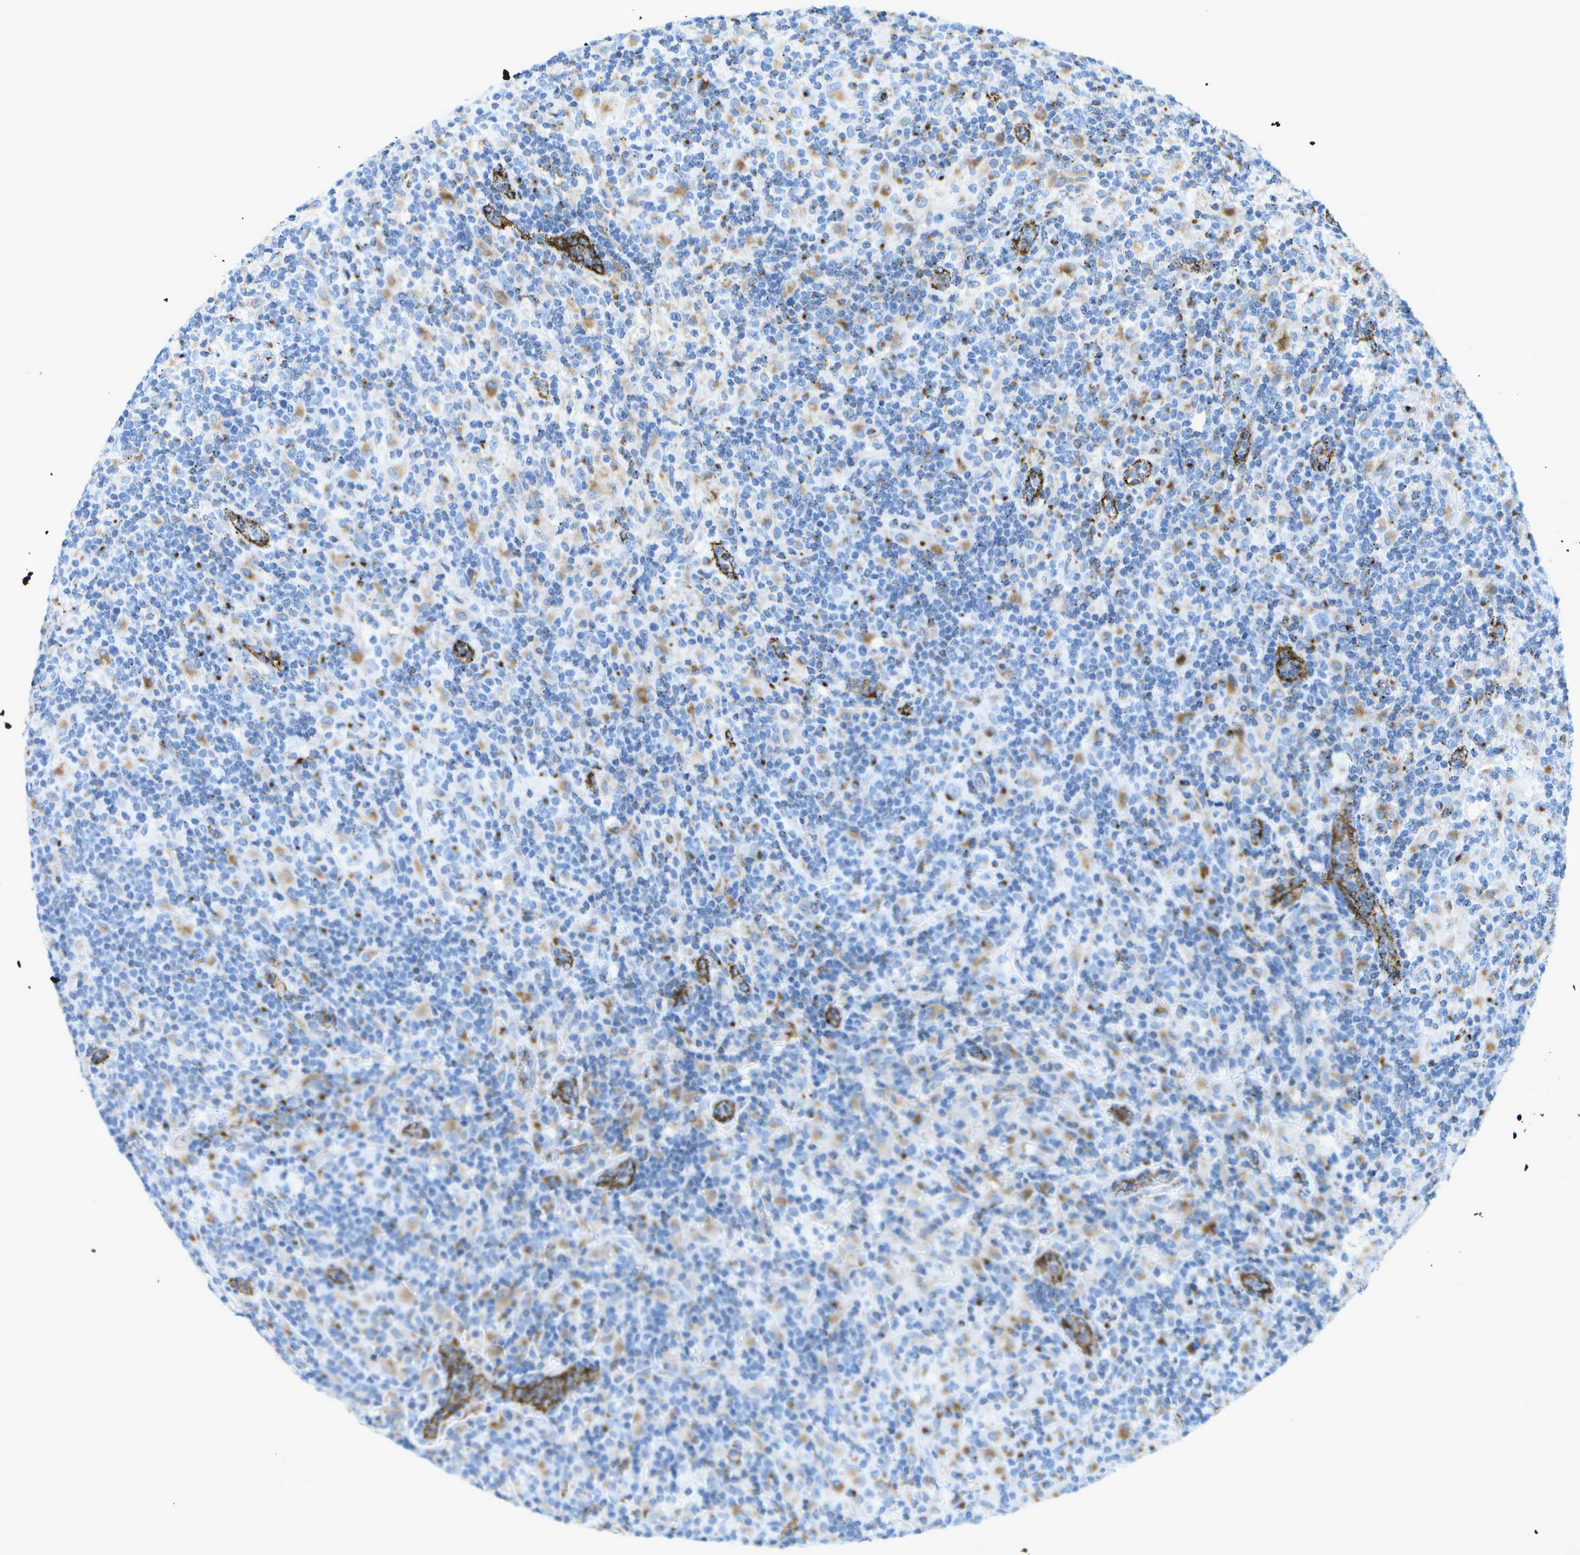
{"staining": {"intensity": "moderate", "quantity": "25%-75%", "location": "cytoplasmic/membranous"}, "tissue": "lymphoma", "cell_type": "Tumor cells", "image_type": "cancer", "snomed": [{"axis": "morphology", "description": "Hodgkin's disease, NOS"}, {"axis": "topography", "description": "Lymph node"}], "caption": "Brown immunohistochemical staining in human Hodgkin's disease shows moderate cytoplasmic/membranous positivity in approximately 25%-75% of tumor cells.", "gene": "PRCP", "patient": {"sex": "male", "age": 70}}